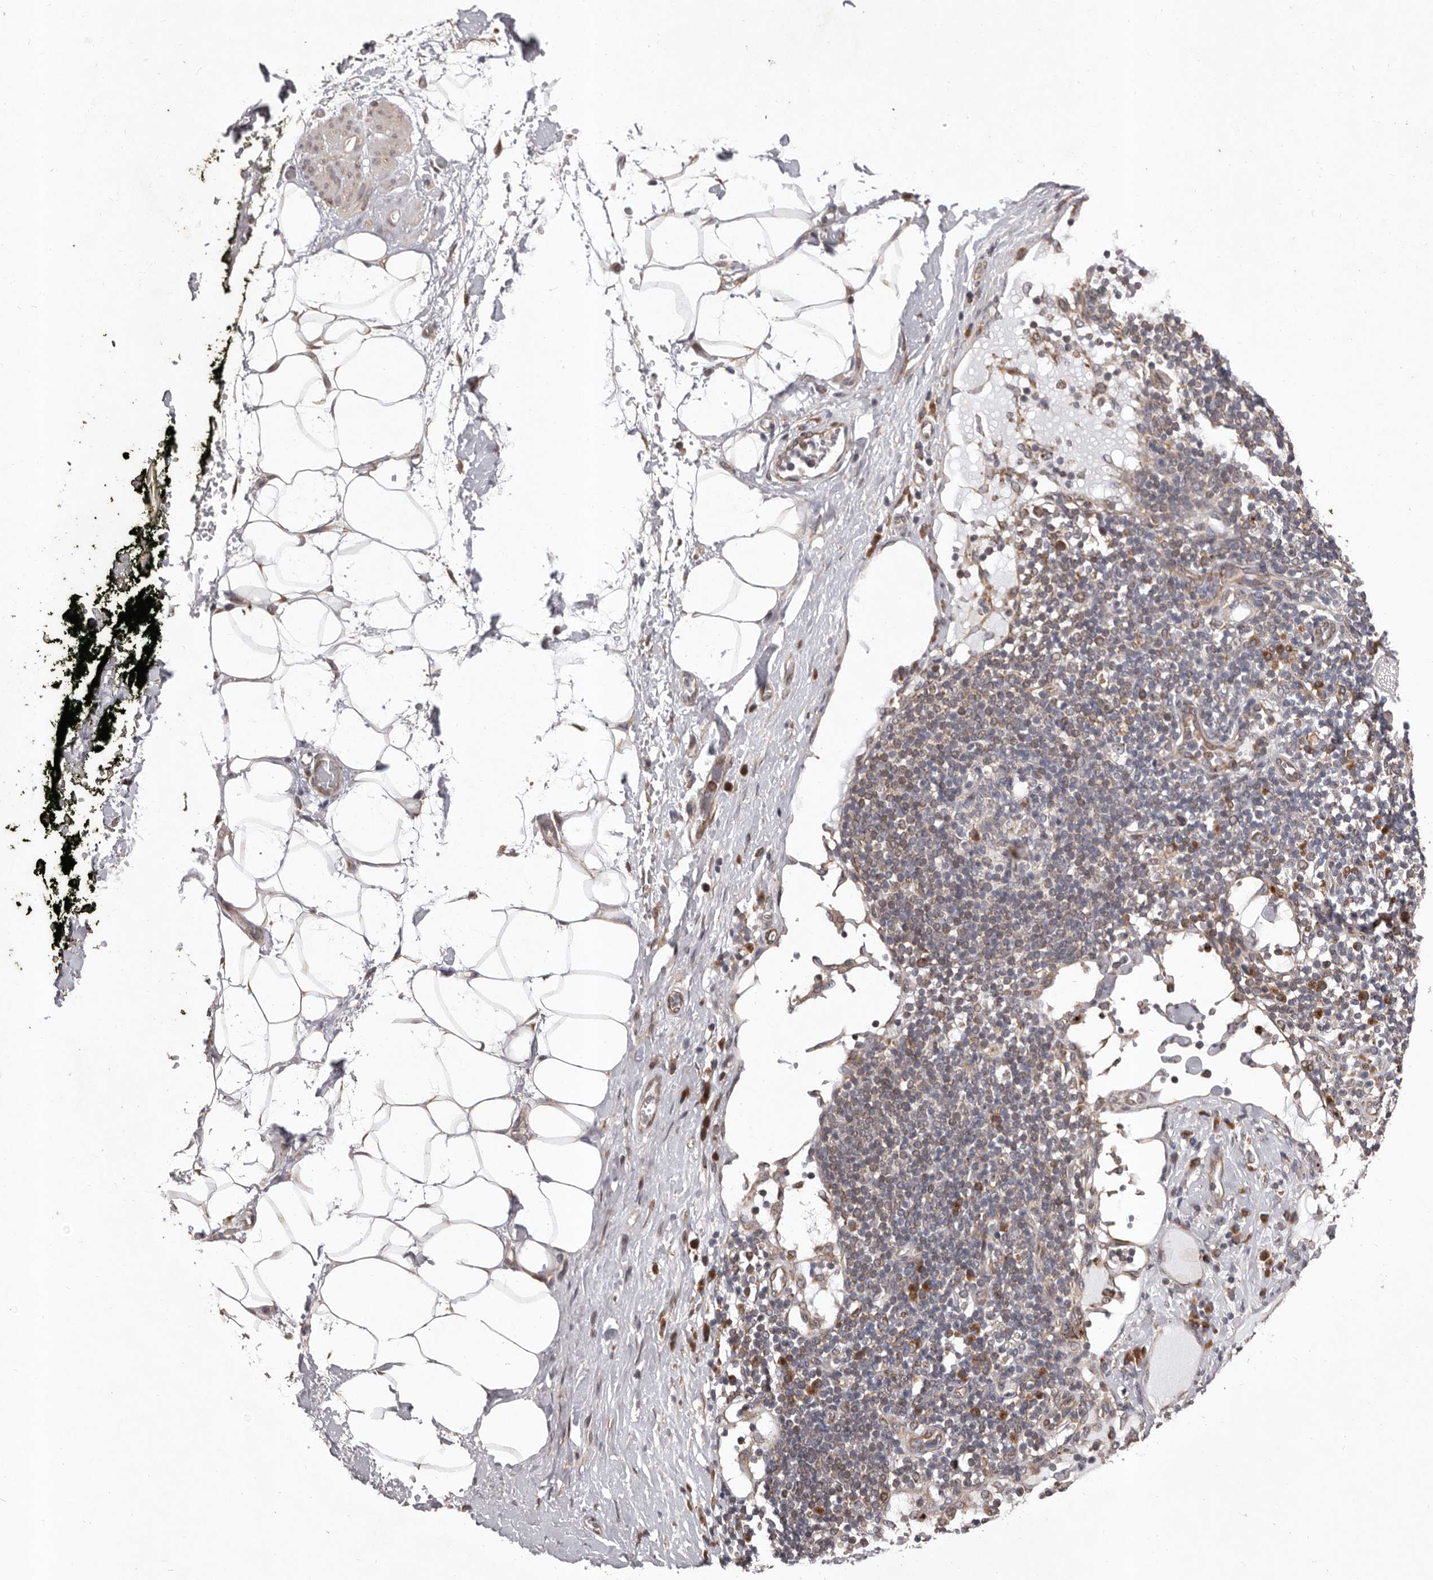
{"staining": {"intensity": "moderate", "quantity": ">75%", "location": "cytoplasmic/membranous"}, "tissue": "adipose tissue", "cell_type": "Adipocytes", "image_type": "normal", "snomed": [{"axis": "morphology", "description": "Normal tissue, NOS"}, {"axis": "morphology", "description": "Adenocarcinoma, NOS"}, {"axis": "topography", "description": "Pancreas"}, {"axis": "topography", "description": "Peripheral nerve tissue"}], "caption": "An immunohistochemistry image of benign tissue is shown. Protein staining in brown labels moderate cytoplasmic/membranous positivity in adipose tissue within adipocytes. (DAB (3,3'-diaminobenzidine) IHC, brown staining for protein, blue staining for nuclei).", "gene": "GADD45B", "patient": {"sex": "male", "age": 59}}